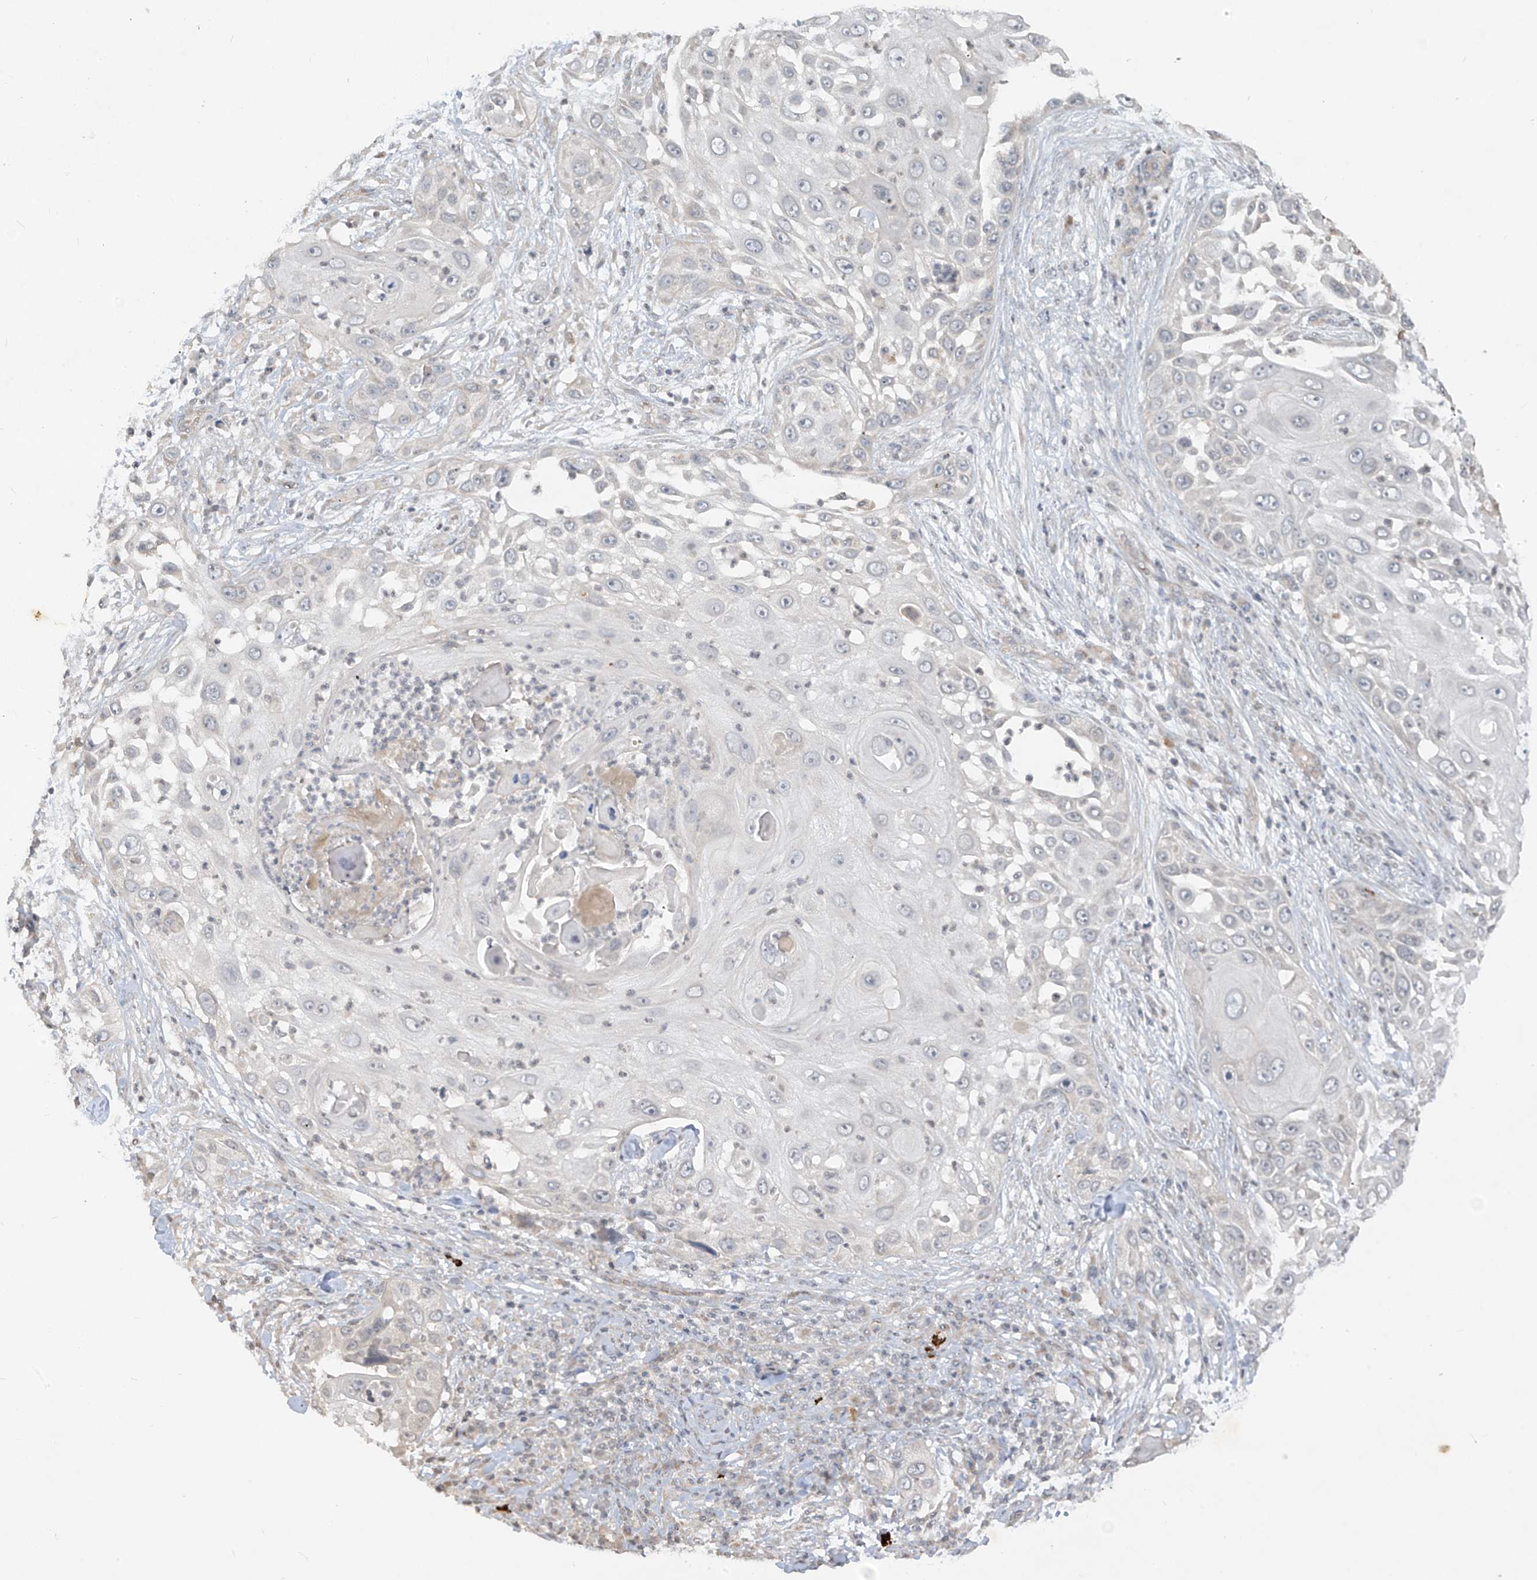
{"staining": {"intensity": "negative", "quantity": "none", "location": "none"}, "tissue": "skin cancer", "cell_type": "Tumor cells", "image_type": "cancer", "snomed": [{"axis": "morphology", "description": "Squamous cell carcinoma, NOS"}, {"axis": "topography", "description": "Skin"}], "caption": "Immunohistochemistry (IHC) of human squamous cell carcinoma (skin) shows no expression in tumor cells.", "gene": "DGKQ", "patient": {"sex": "female", "age": 44}}